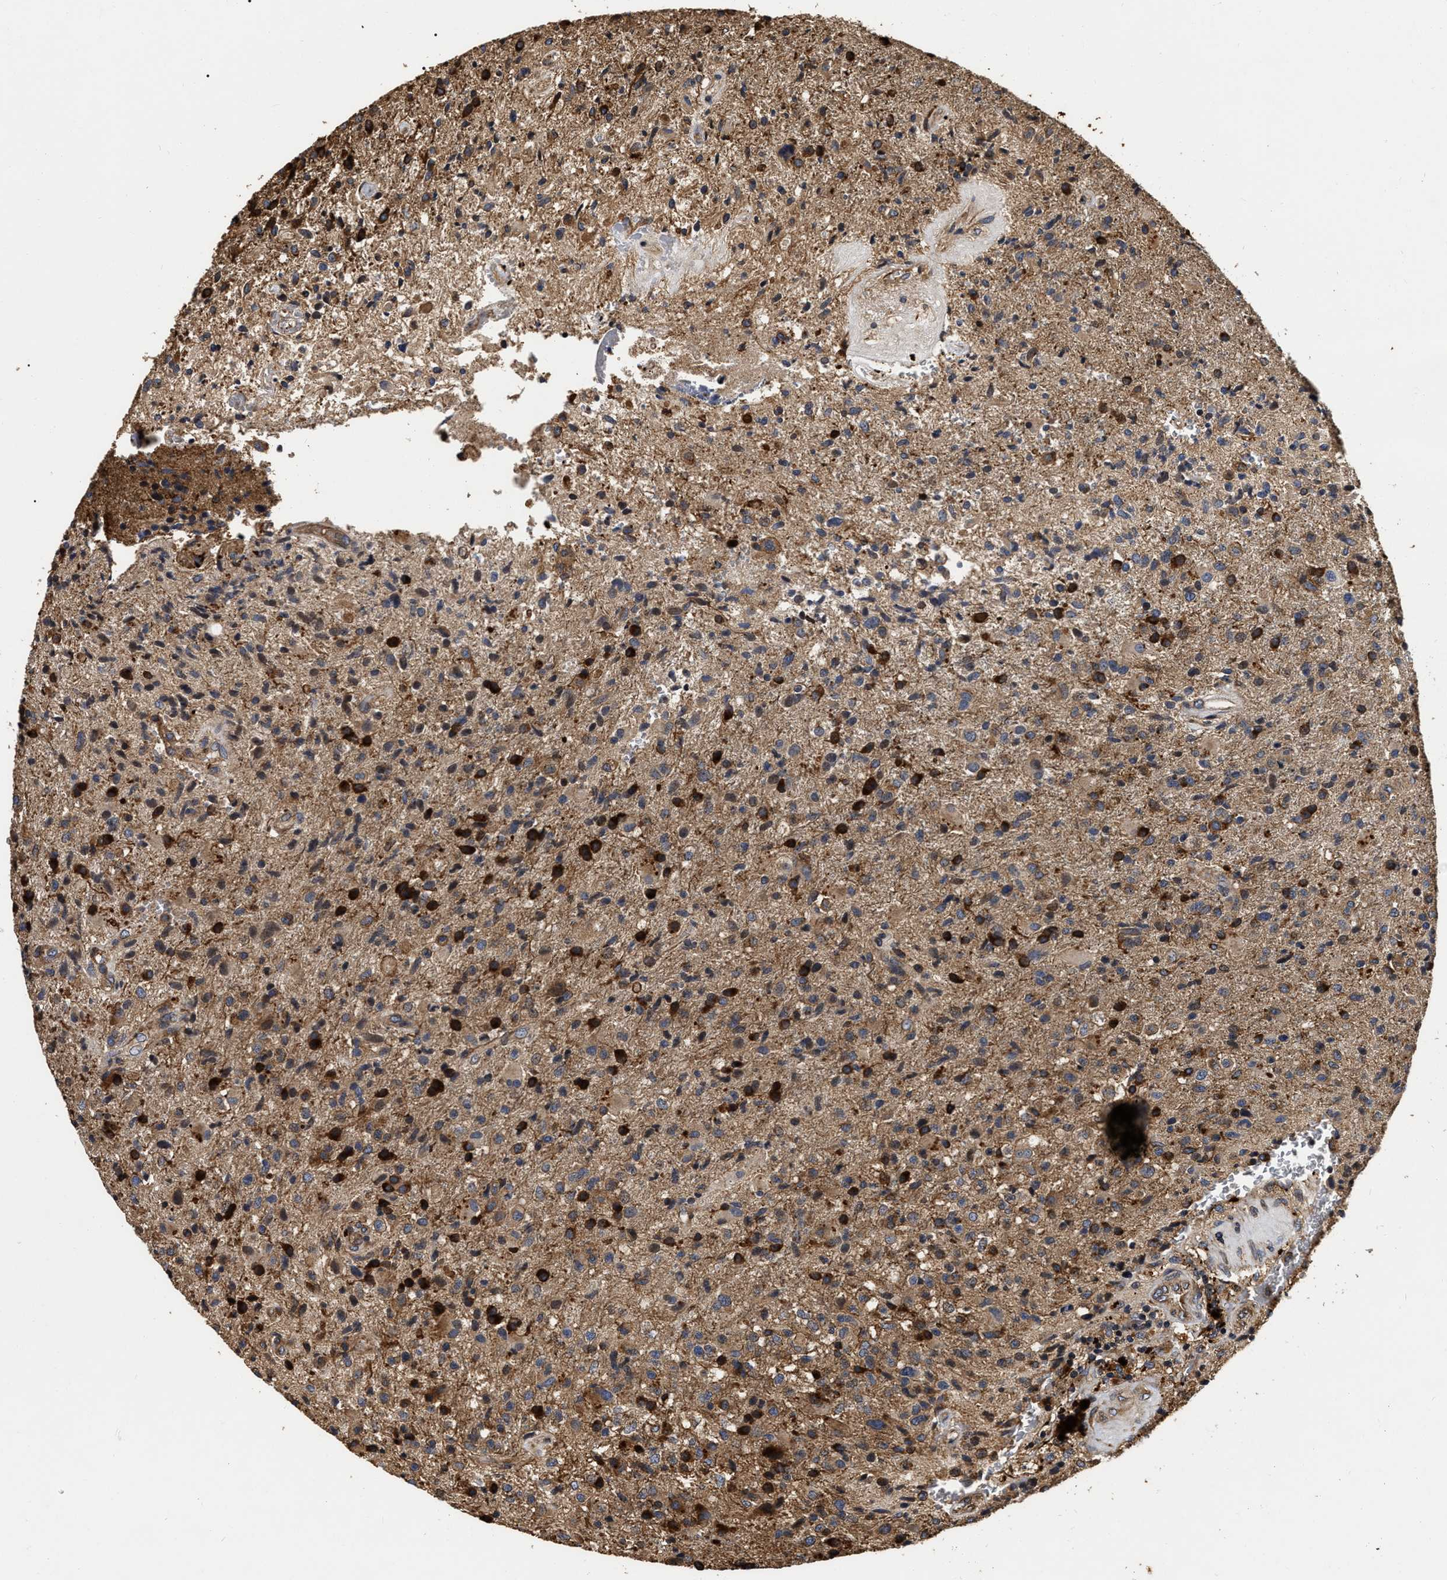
{"staining": {"intensity": "strong", "quantity": "25%-75%", "location": "cytoplasmic/membranous"}, "tissue": "glioma", "cell_type": "Tumor cells", "image_type": "cancer", "snomed": [{"axis": "morphology", "description": "Glioma, malignant, High grade"}, {"axis": "topography", "description": "Brain"}], "caption": "This micrograph displays immunohistochemistry (IHC) staining of malignant glioma (high-grade), with high strong cytoplasmic/membranous expression in about 25%-75% of tumor cells.", "gene": "ABCG8", "patient": {"sex": "male", "age": 72}}